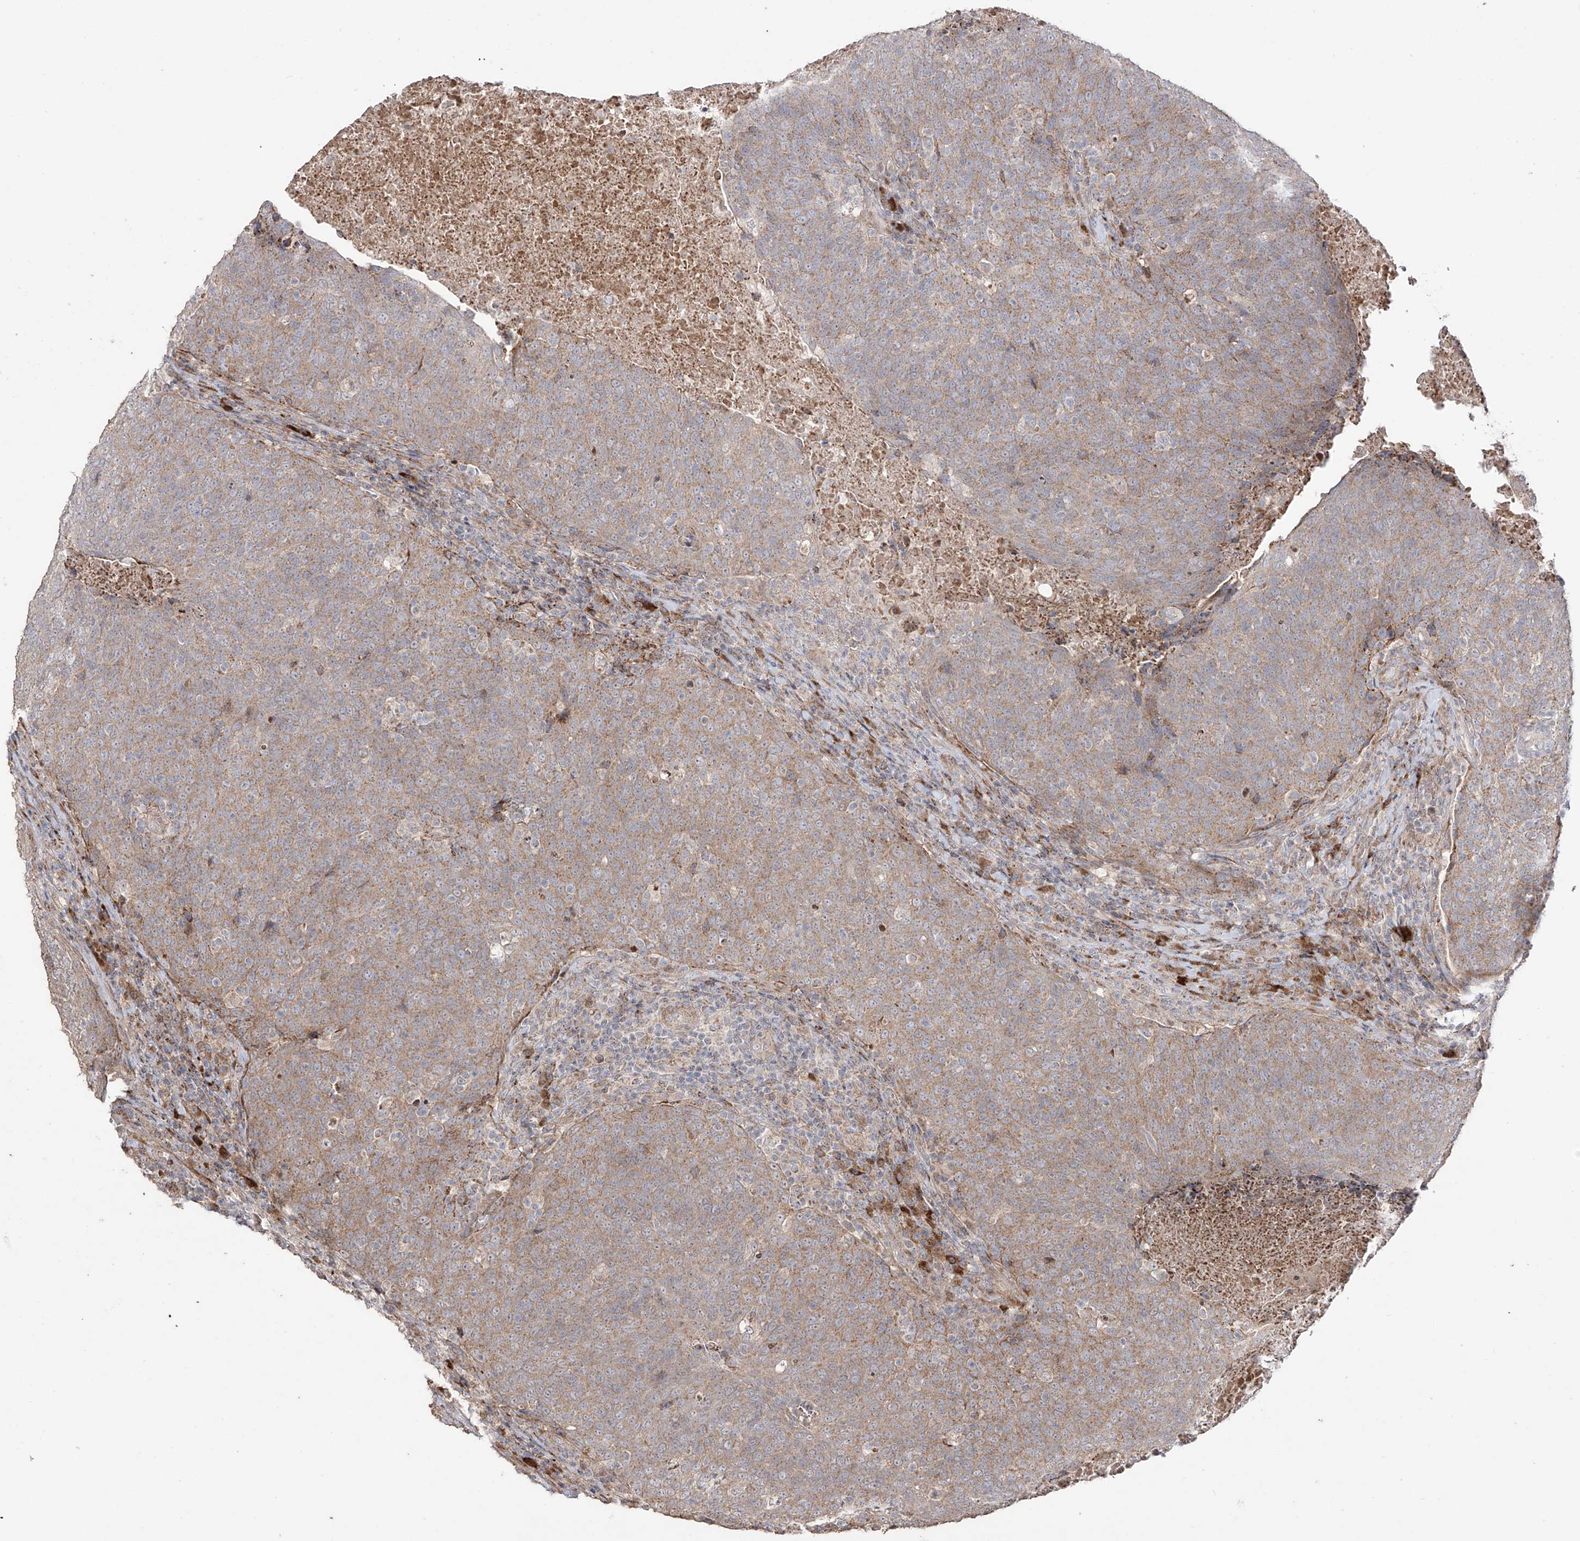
{"staining": {"intensity": "weak", "quantity": ">75%", "location": "cytoplasmic/membranous"}, "tissue": "head and neck cancer", "cell_type": "Tumor cells", "image_type": "cancer", "snomed": [{"axis": "morphology", "description": "Squamous cell carcinoma, NOS"}, {"axis": "morphology", "description": "Squamous cell carcinoma, metastatic, NOS"}, {"axis": "topography", "description": "Lymph node"}, {"axis": "topography", "description": "Head-Neck"}], "caption": "Immunohistochemistry (DAB (3,3'-diaminobenzidine)) staining of head and neck cancer (squamous cell carcinoma) shows weak cytoplasmic/membranous protein positivity in approximately >75% of tumor cells.", "gene": "YKT6", "patient": {"sex": "male", "age": 62}}